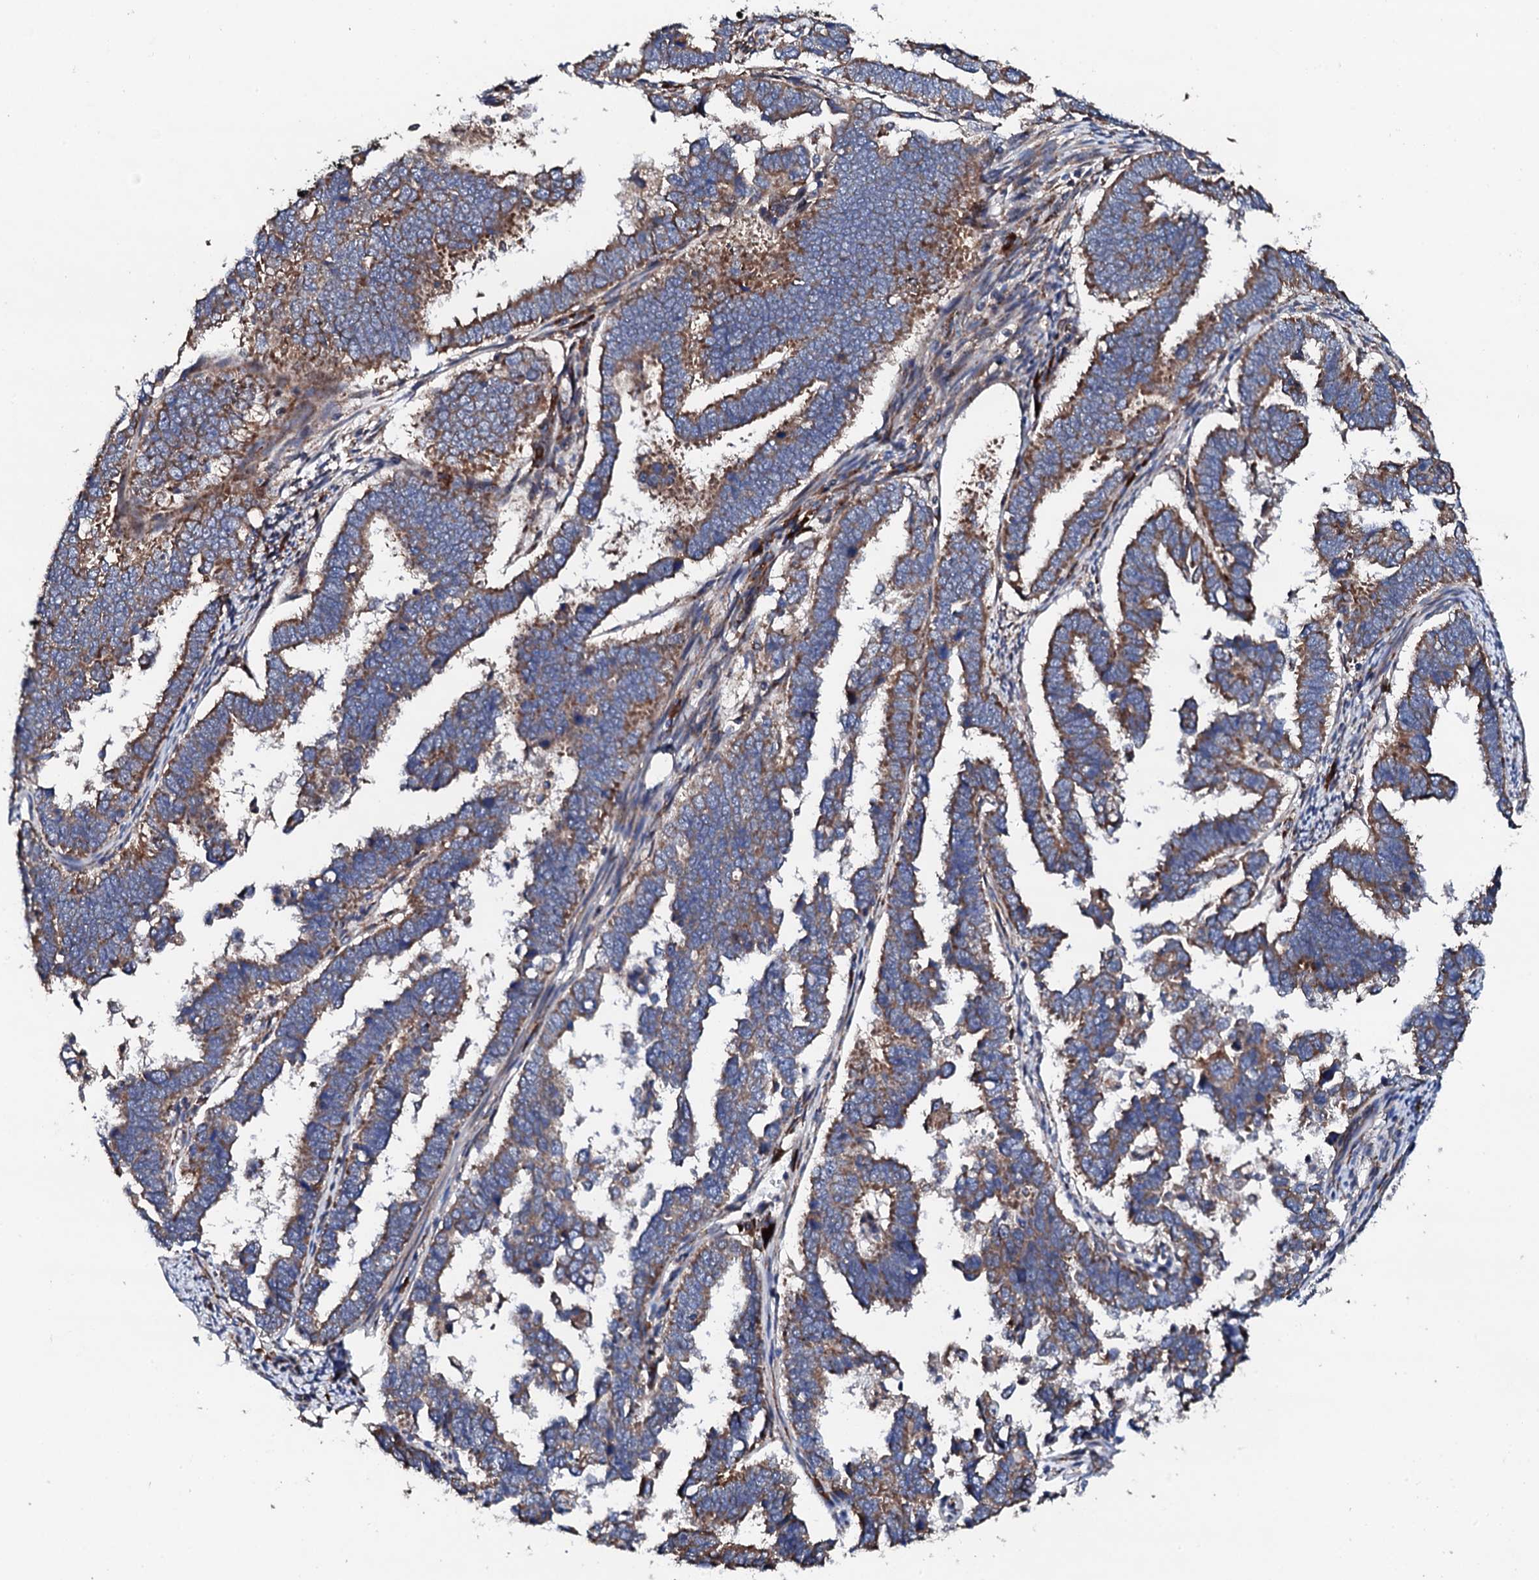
{"staining": {"intensity": "moderate", "quantity": ">75%", "location": "cytoplasmic/membranous"}, "tissue": "endometrial cancer", "cell_type": "Tumor cells", "image_type": "cancer", "snomed": [{"axis": "morphology", "description": "Adenocarcinoma, NOS"}, {"axis": "topography", "description": "Endometrium"}], "caption": "This is an image of IHC staining of endometrial cancer, which shows moderate positivity in the cytoplasmic/membranous of tumor cells.", "gene": "LIPT2", "patient": {"sex": "female", "age": 75}}